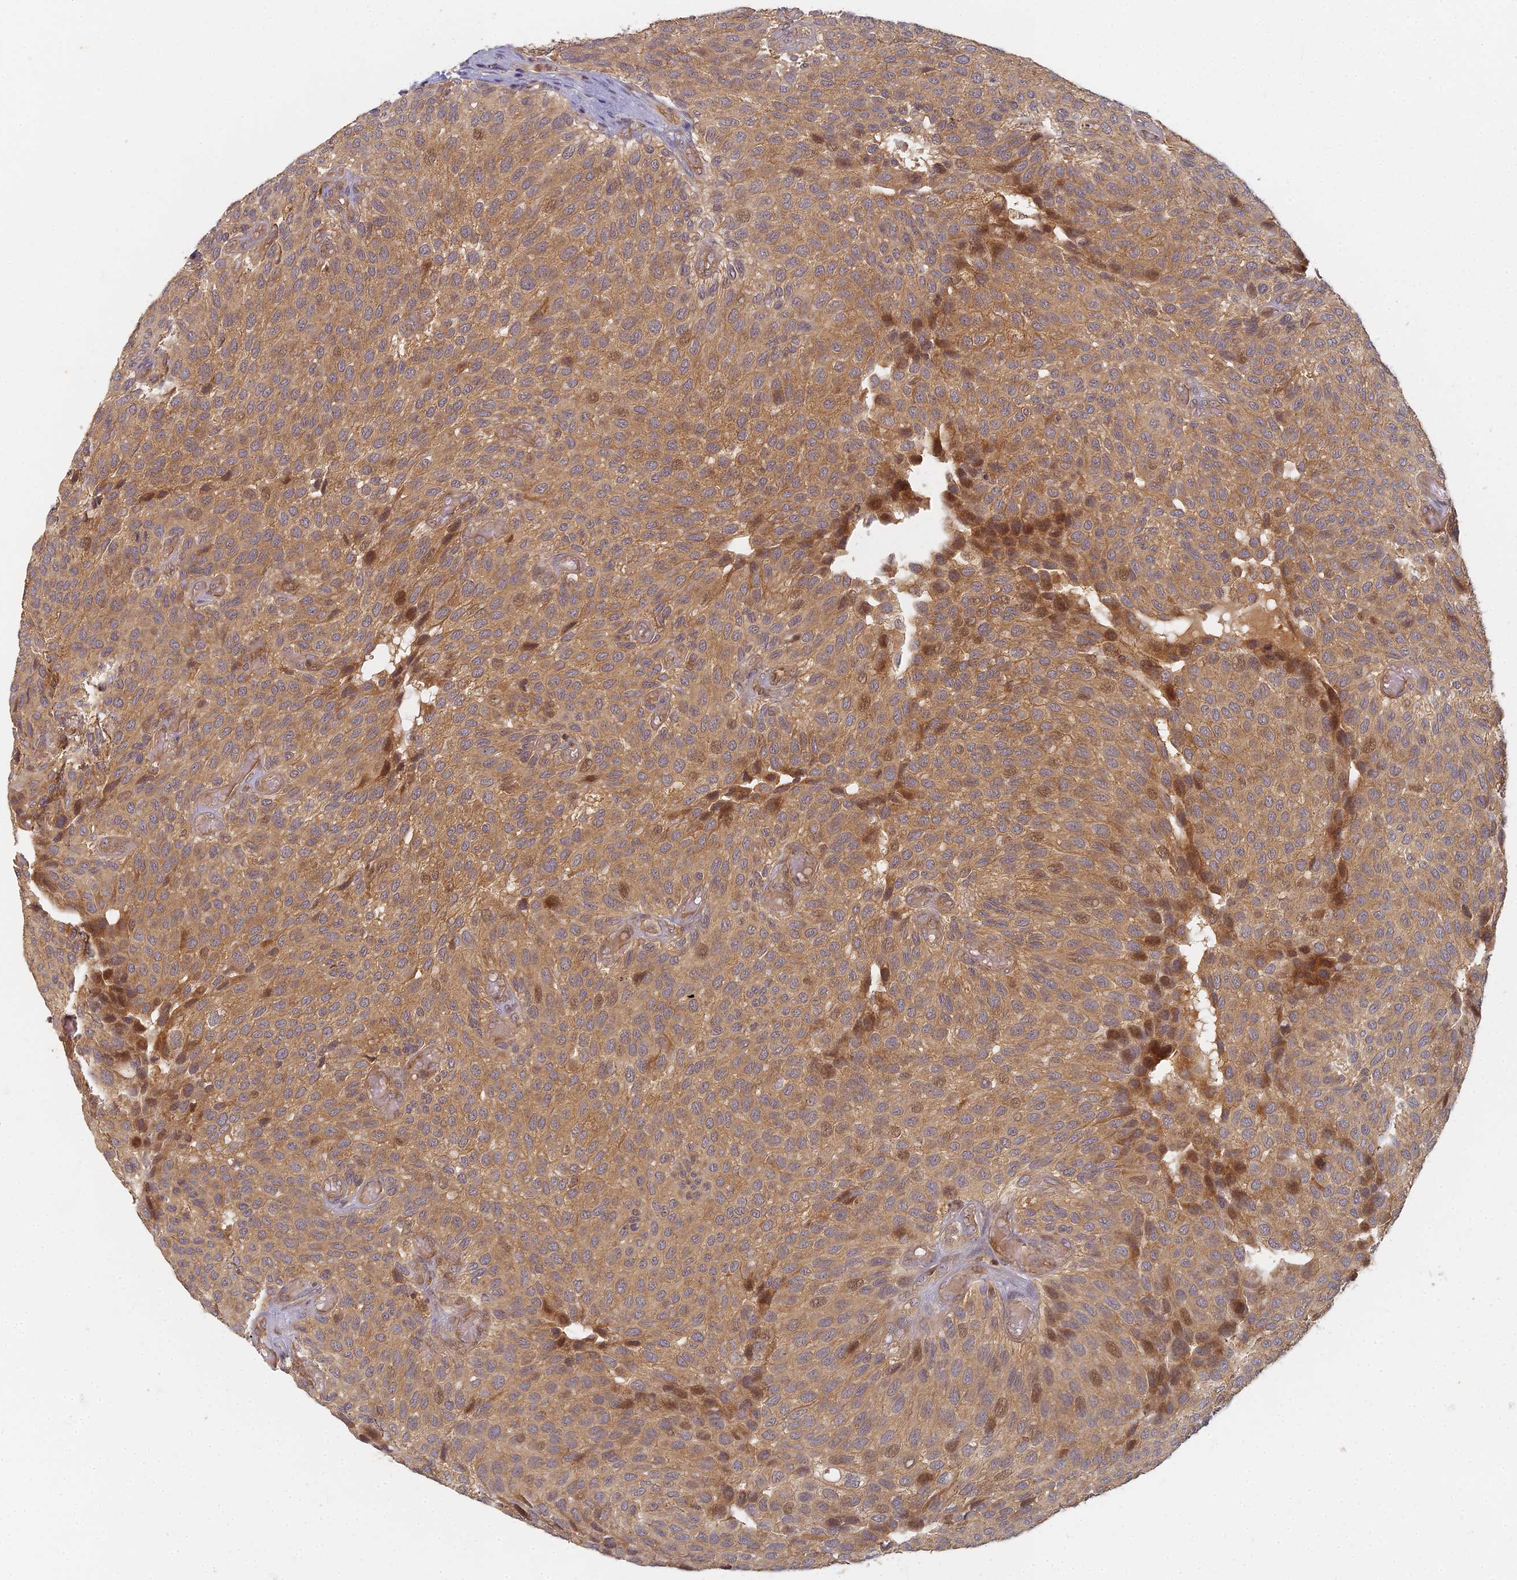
{"staining": {"intensity": "moderate", "quantity": ">75%", "location": "cytoplasmic/membranous,nuclear"}, "tissue": "urothelial cancer", "cell_type": "Tumor cells", "image_type": "cancer", "snomed": [{"axis": "morphology", "description": "Urothelial carcinoma, Low grade"}, {"axis": "topography", "description": "Urinary bladder"}], "caption": "Immunohistochemistry (IHC) of human urothelial cancer reveals medium levels of moderate cytoplasmic/membranous and nuclear positivity in approximately >75% of tumor cells.", "gene": "INO80D", "patient": {"sex": "male", "age": 89}}